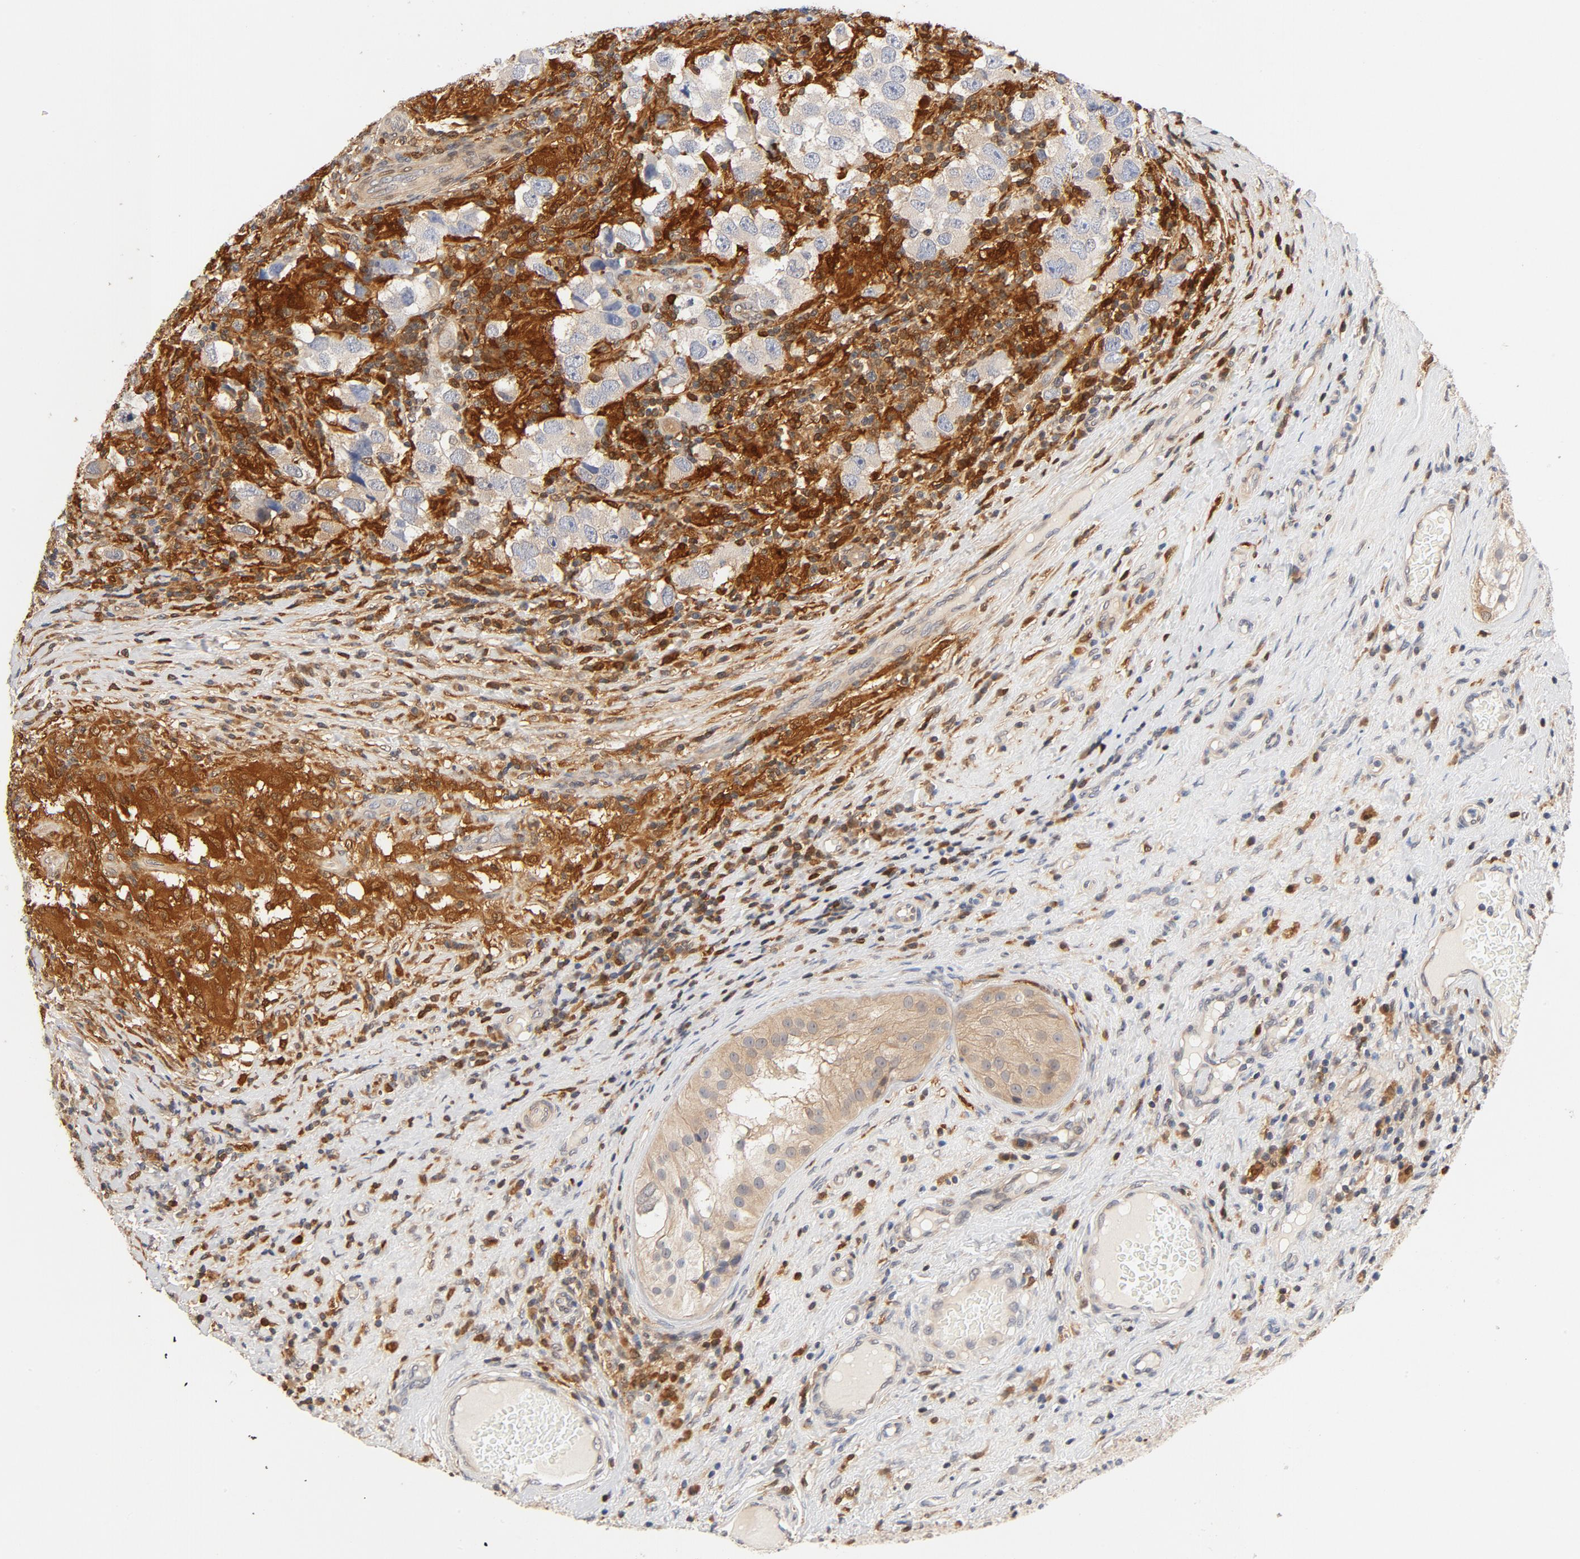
{"staining": {"intensity": "negative", "quantity": "none", "location": "none"}, "tissue": "testis cancer", "cell_type": "Tumor cells", "image_type": "cancer", "snomed": [{"axis": "morphology", "description": "Carcinoma, Embryonal, NOS"}, {"axis": "topography", "description": "Testis"}], "caption": "This is a micrograph of immunohistochemistry (IHC) staining of testis embryonal carcinoma, which shows no staining in tumor cells.", "gene": "STAT1", "patient": {"sex": "male", "age": 21}}